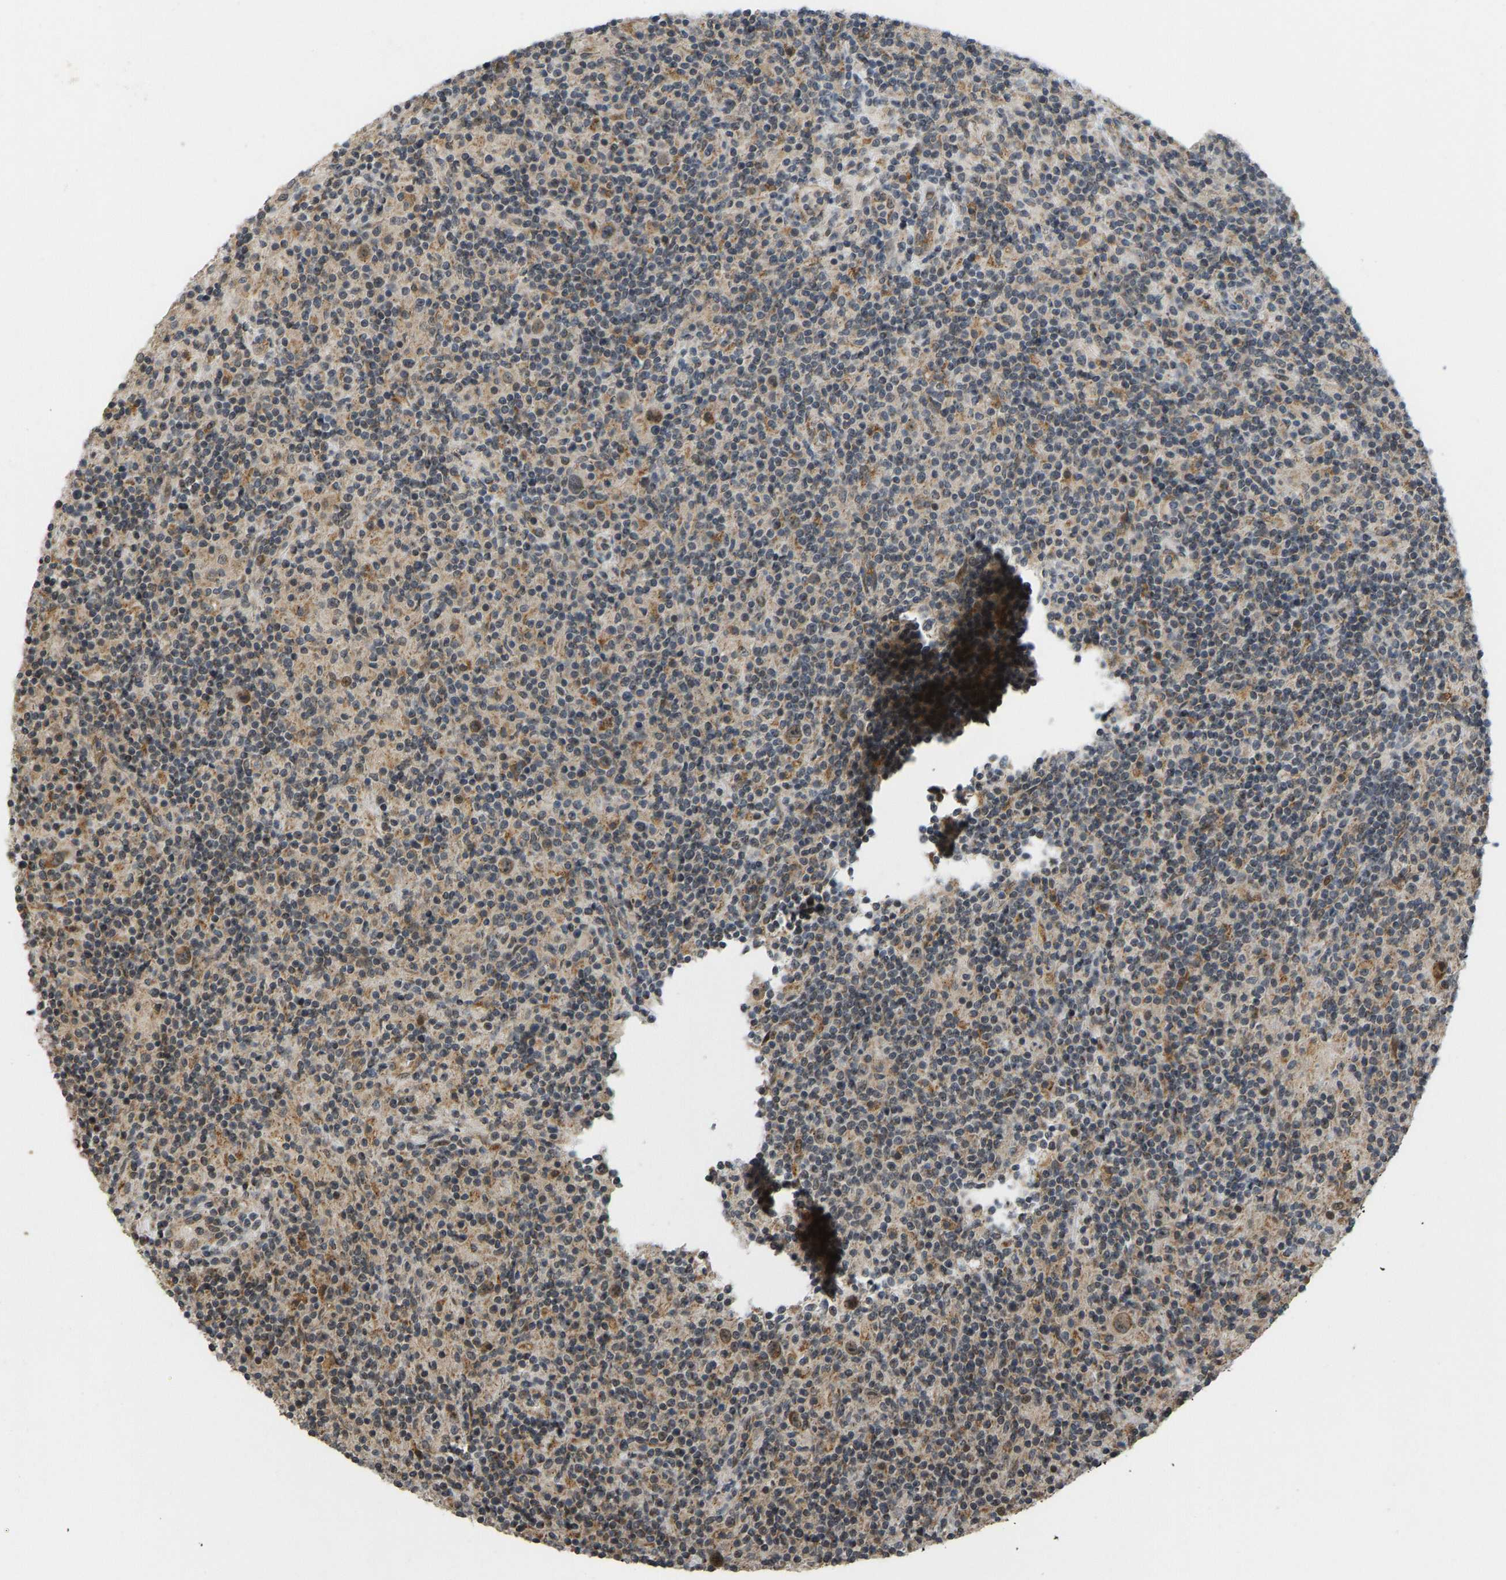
{"staining": {"intensity": "moderate", "quantity": ">75%", "location": "cytoplasmic/membranous,nuclear"}, "tissue": "lymphoma", "cell_type": "Tumor cells", "image_type": "cancer", "snomed": [{"axis": "morphology", "description": "Hodgkin's disease, NOS"}, {"axis": "topography", "description": "Lymph node"}], "caption": "A high-resolution micrograph shows IHC staining of Hodgkin's disease, which demonstrates moderate cytoplasmic/membranous and nuclear expression in approximately >75% of tumor cells.", "gene": "ACADS", "patient": {"sex": "male", "age": 70}}